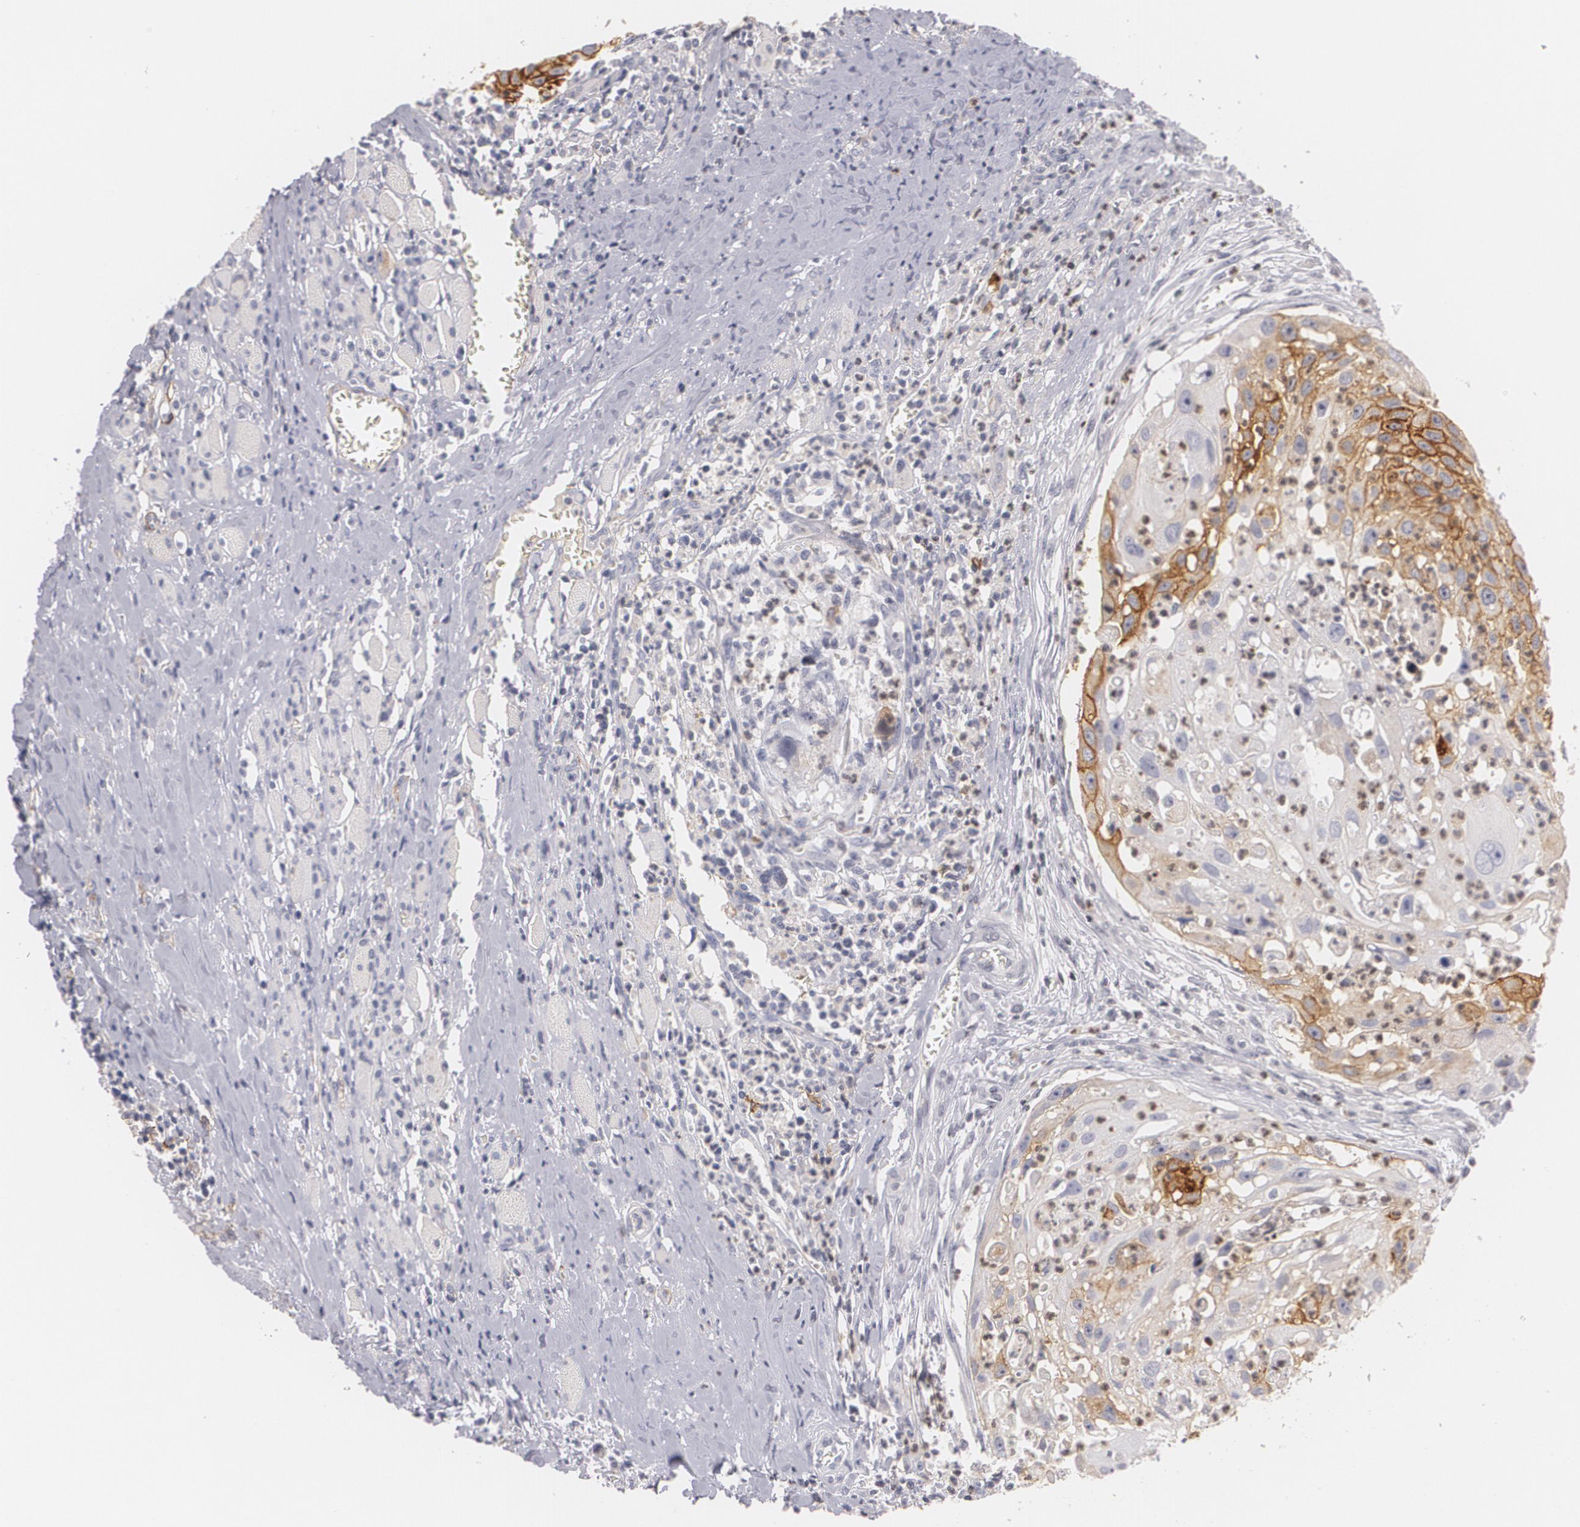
{"staining": {"intensity": "moderate", "quantity": "<25%", "location": "cytoplasmic/membranous"}, "tissue": "head and neck cancer", "cell_type": "Tumor cells", "image_type": "cancer", "snomed": [{"axis": "morphology", "description": "Squamous cell carcinoma, NOS"}, {"axis": "topography", "description": "Head-Neck"}], "caption": "There is low levels of moderate cytoplasmic/membranous expression in tumor cells of head and neck squamous cell carcinoma, as demonstrated by immunohistochemical staining (brown color).", "gene": "NGFR", "patient": {"sex": "male", "age": 64}}